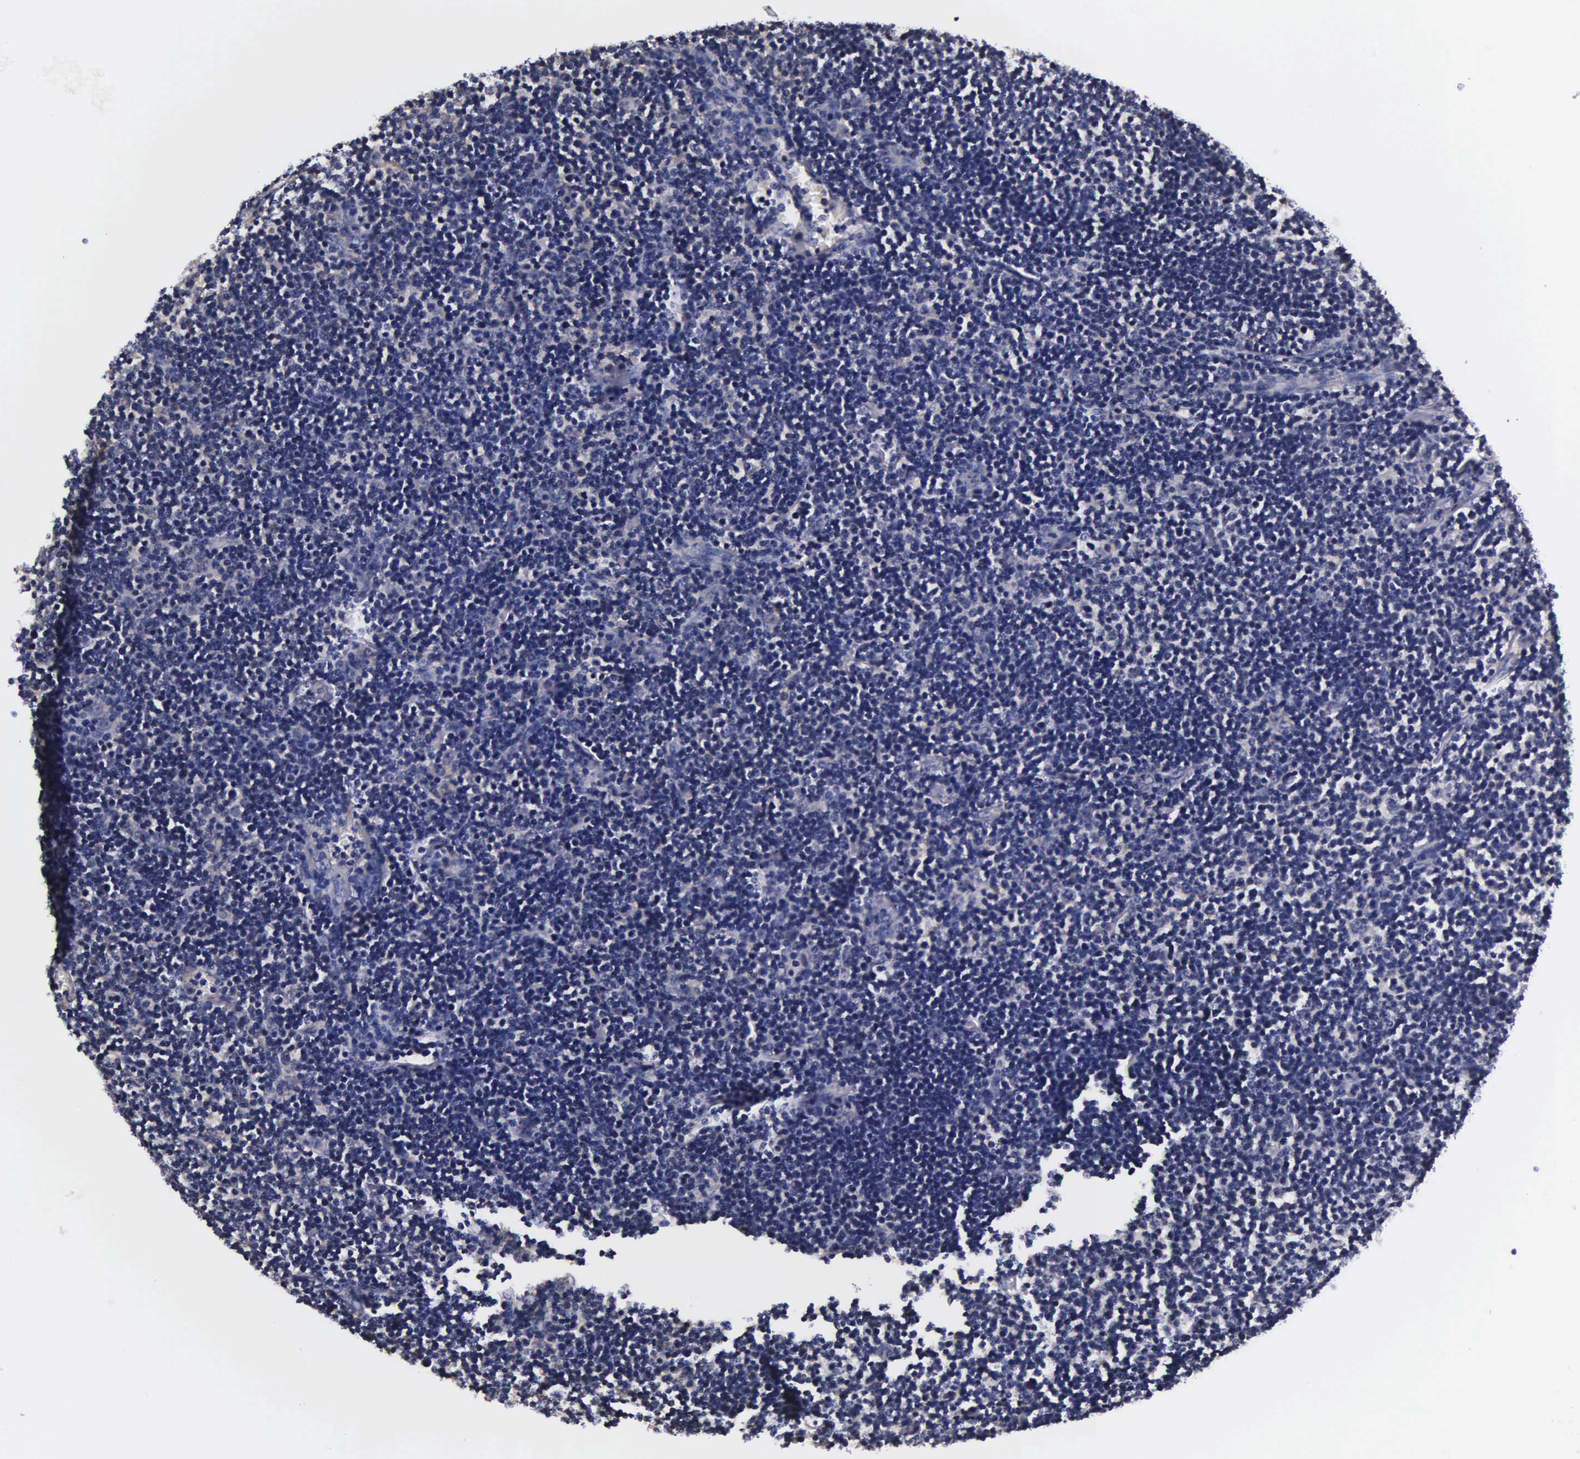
{"staining": {"intensity": "negative", "quantity": "none", "location": "none"}, "tissue": "lymphoma", "cell_type": "Tumor cells", "image_type": "cancer", "snomed": [{"axis": "morphology", "description": "Malignant lymphoma, non-Hodgkin's type, Low grade"}, {"axis": "topography", "description": "Lymph node"}], "caption": "Tumor cells show no significant protein staining in lymphoma.", "gene": "PSMA3", "patient": {"sex": "male", "age": 74}}